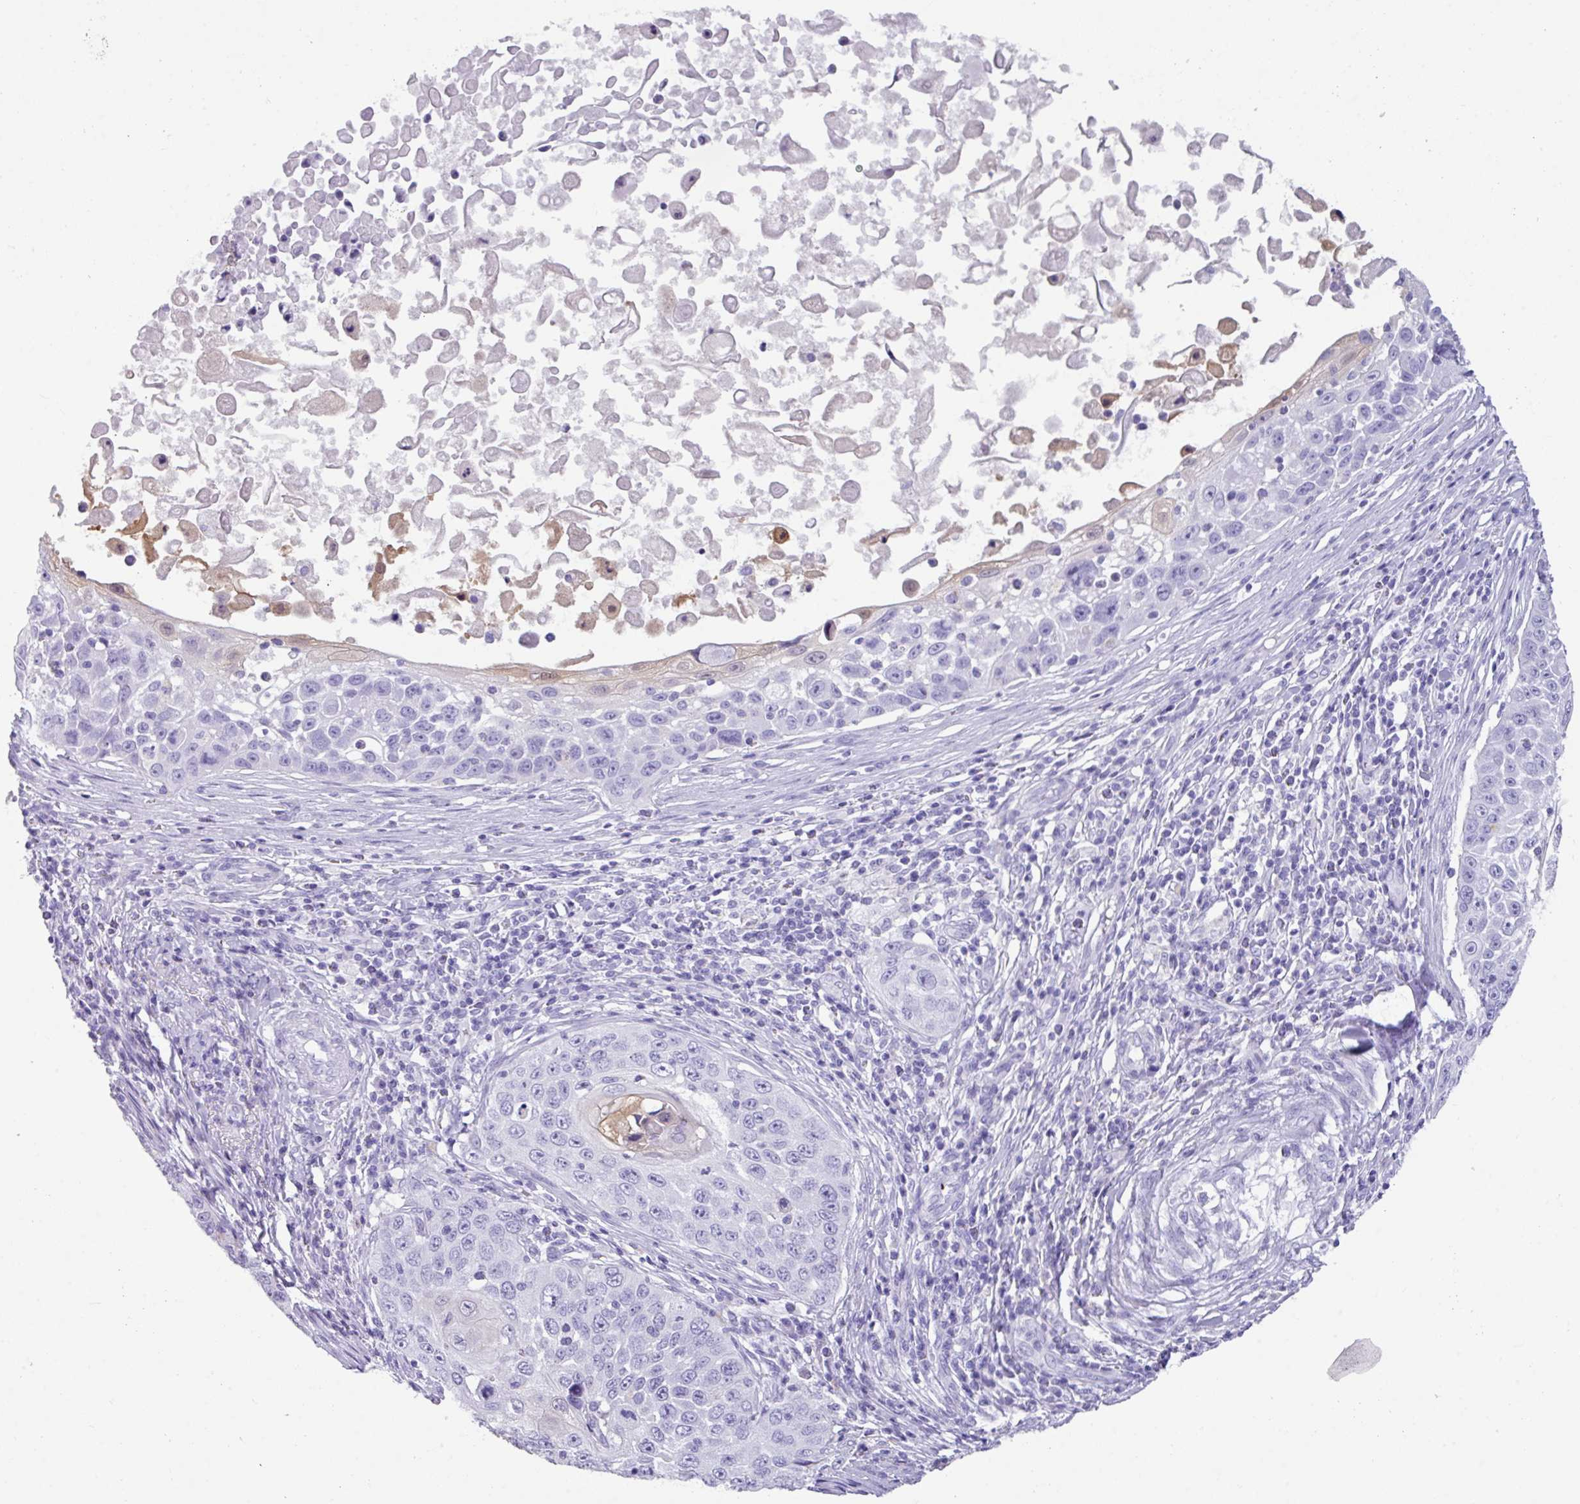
{"staining": {"intensity": "negative", "quantity": "none", "location": "none"}, "tissue": "skin cancer", "cell_type": "Tumor cells", "image_type": "cancer", "snomed": [{"axis": "morphology", "description": "Squamous cell carcinoma, NOS"}, {"axis": "topography", "description": "Skin"}], "caption": "Tumor cells are negative for protein expression in human skin cancer.", "gene": "NCCRP1", "patient": {"sex": "male", "age": 24}}